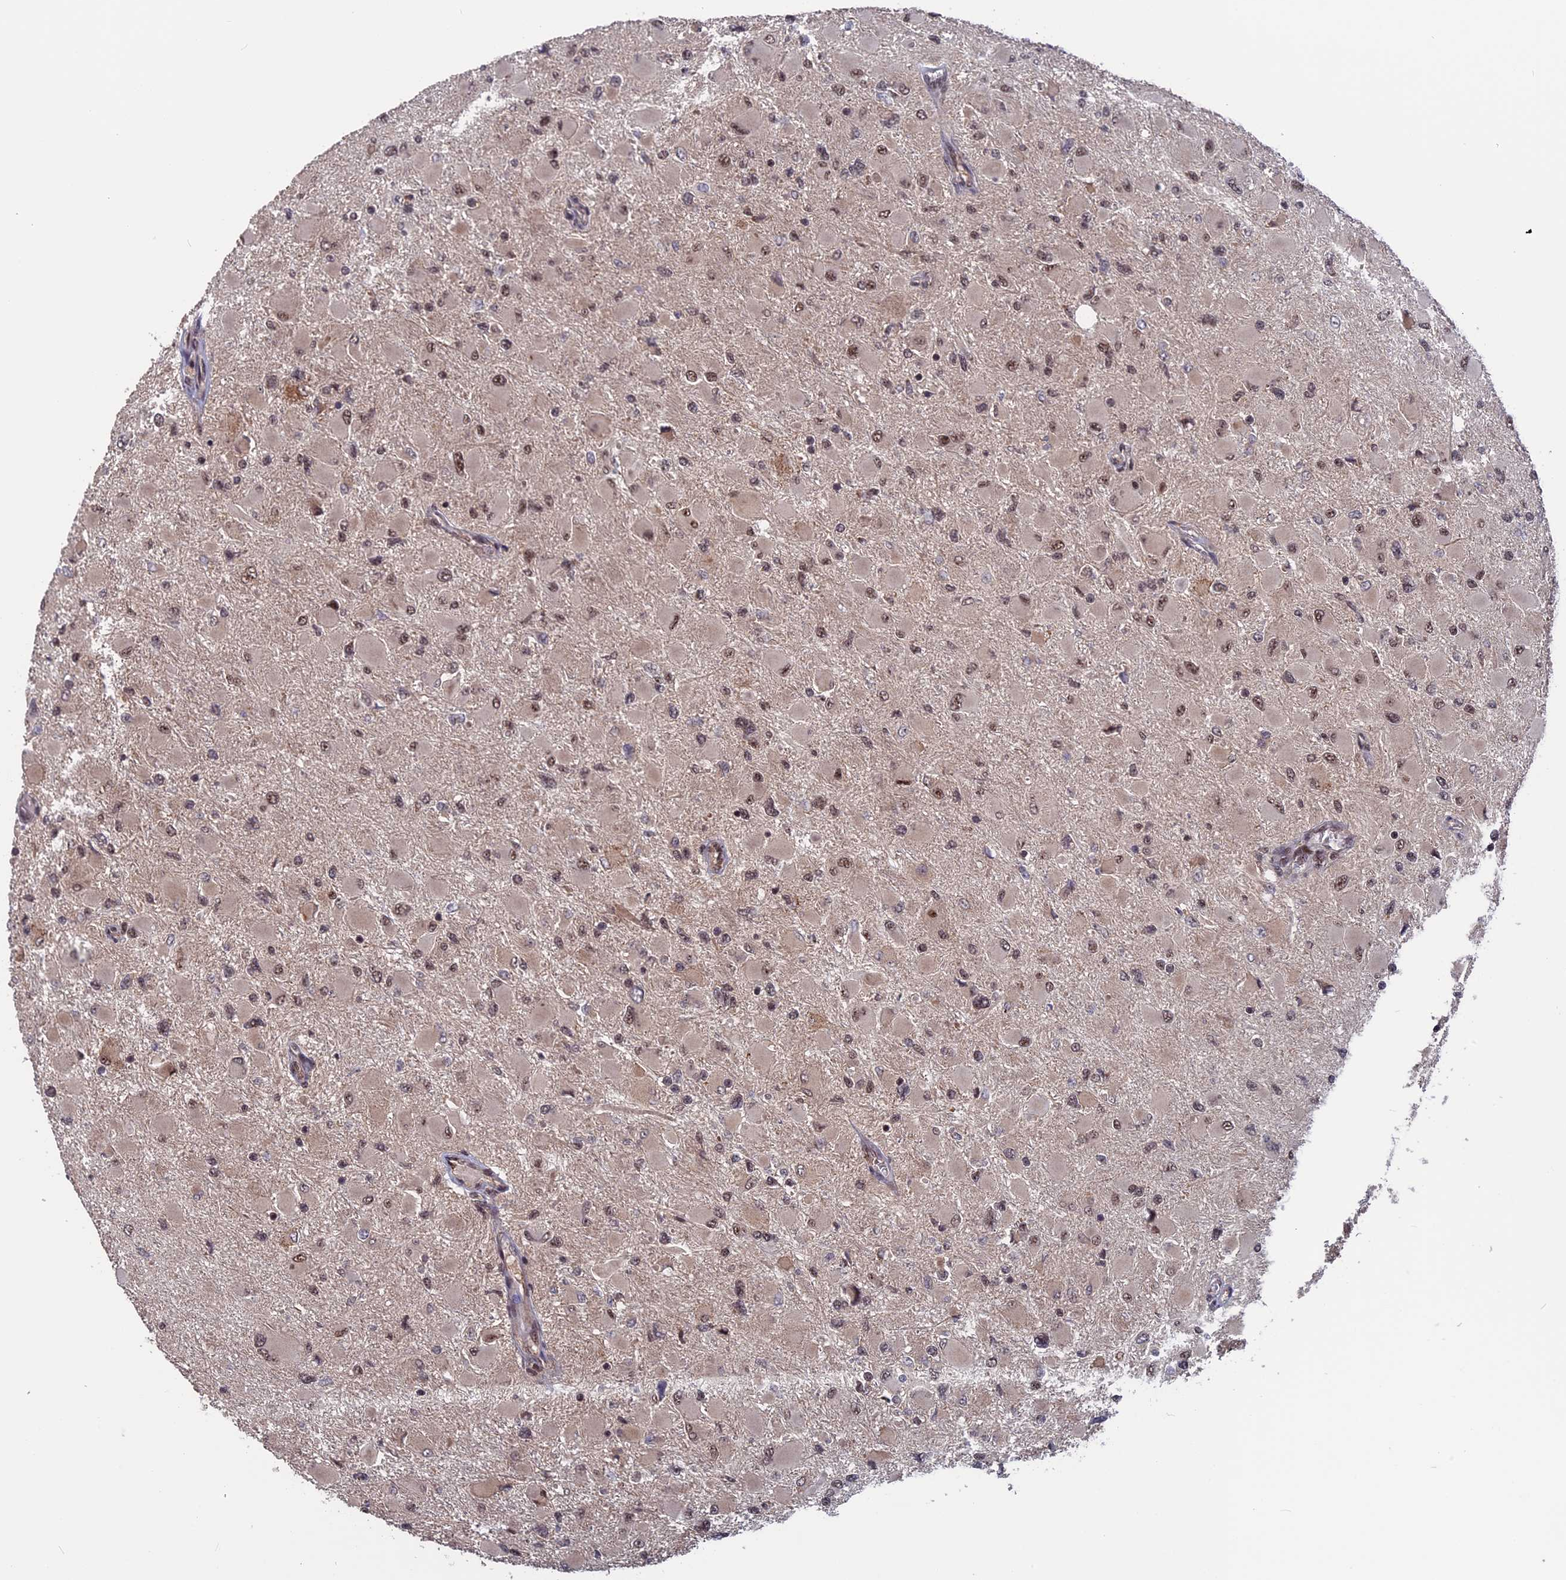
{"staining": {"intensity": "moderate", "quantity": "25%-75%", "location": "nuclear"}, "tissue": "glioma", "cell_type": "Tumor cells", "image_type": "cancer", "snomed": [{"axis": "morphology", "description": "Glioma, malignant, High grade"}, {"axis": "topography", "description": "Cerebral cortex"}], "caption": "Immunohistochemistry photomicrograph of neoplastic tissue: malignant high-grade glioma stained using immunohistochemistry (IHC) demonstrates medium levels of moderate protein expression localized specifically in the nuclear of tumor cells, appearing as a nuclear brown color.", "gene": "CACTIN", "patient": {"sex": "female", "age": 36}}